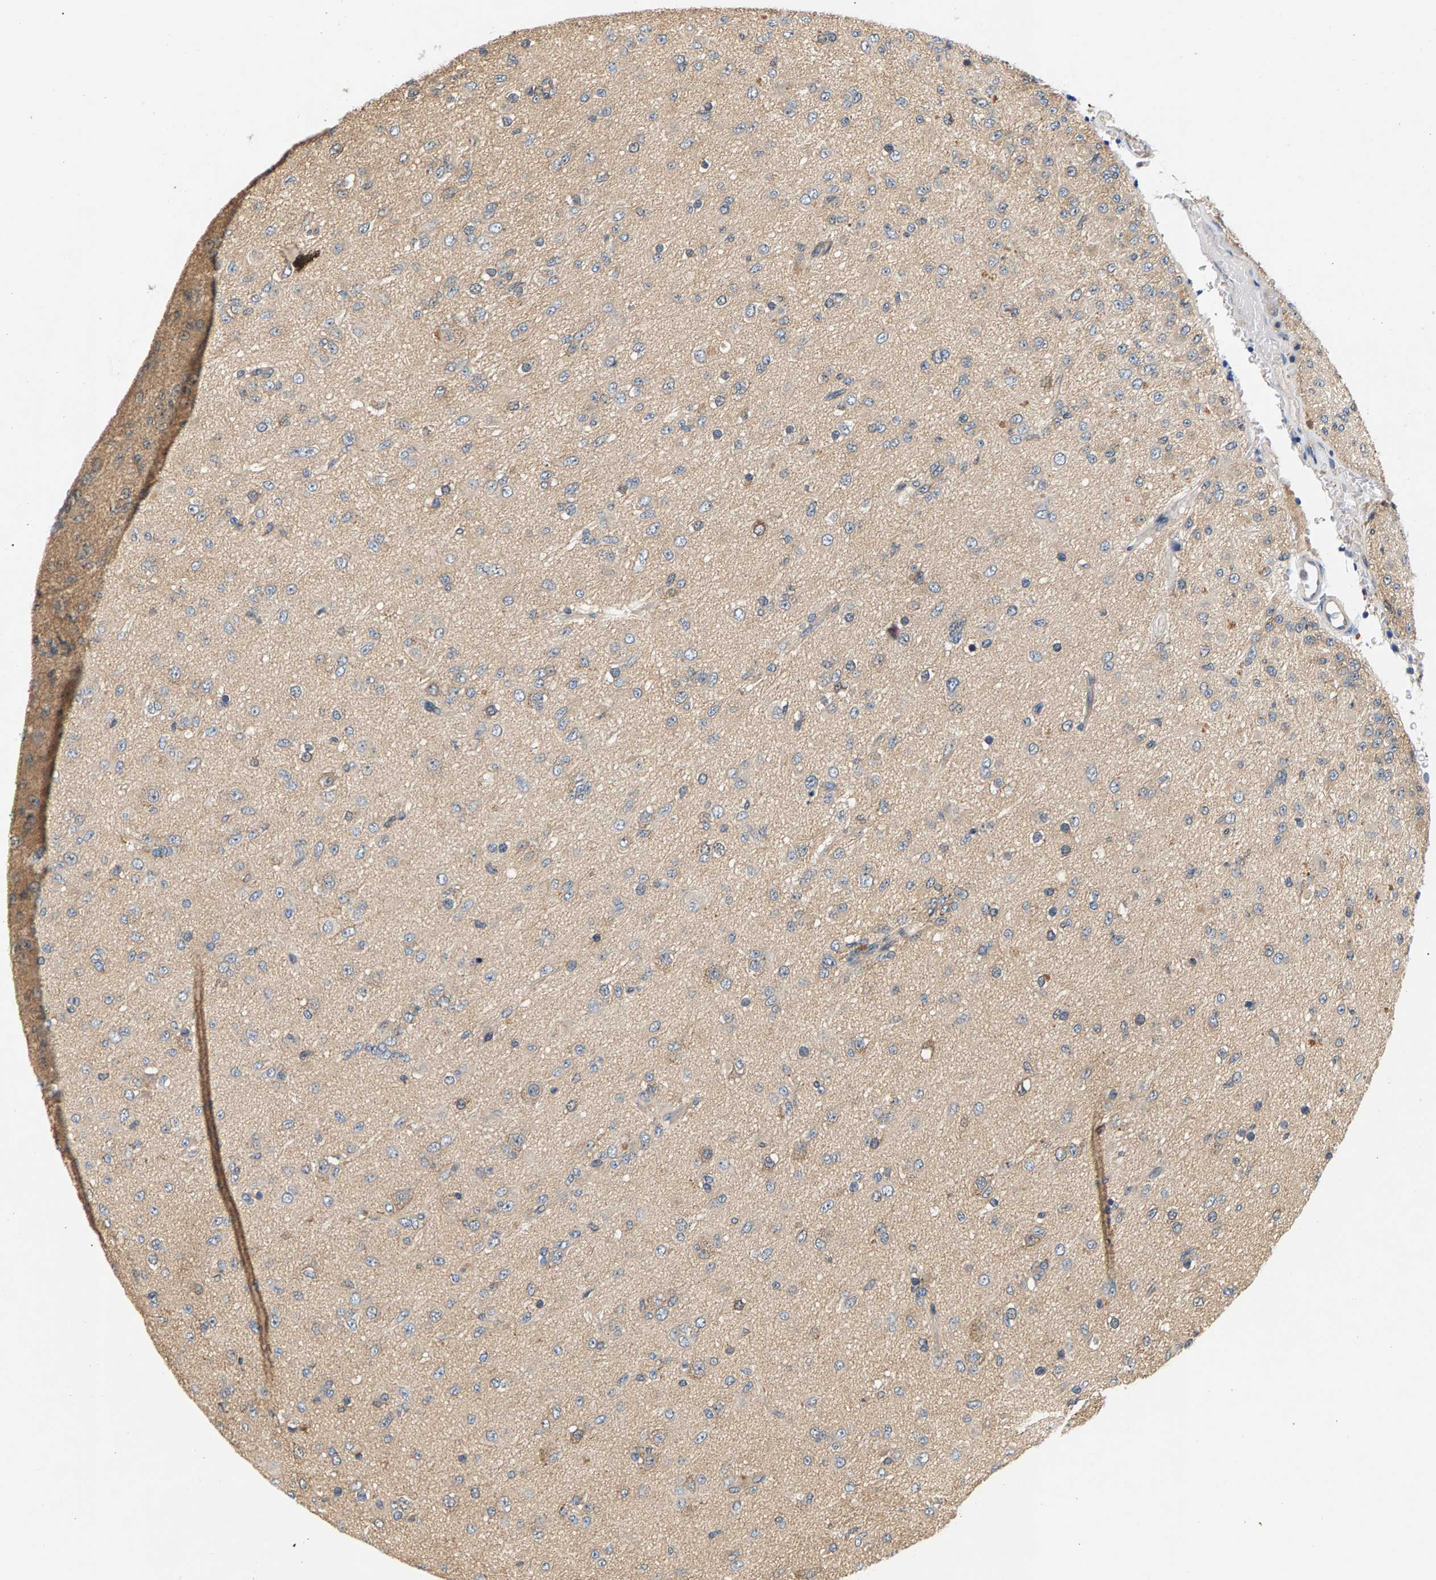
{"staining": {"intensity": "weak", "quantity": "<25%", "location": "cytoplasmic/membranous"}, "tissue": "glioma", "cell_type": "Tumor cells", "image_type": "cancer", "snomed": [{"axis": "morphology", "description": "Glioma, malignant, Low grade"}, {"axis": "topography", "description": "Brain"}], "caption": "This is a histopathology image of immunohistochemistry (IHC) staining of glioma, which shows no positivity in tumor cells.", "gene": "FAM78A", "patient": {"sex": "male", "age": 65}}